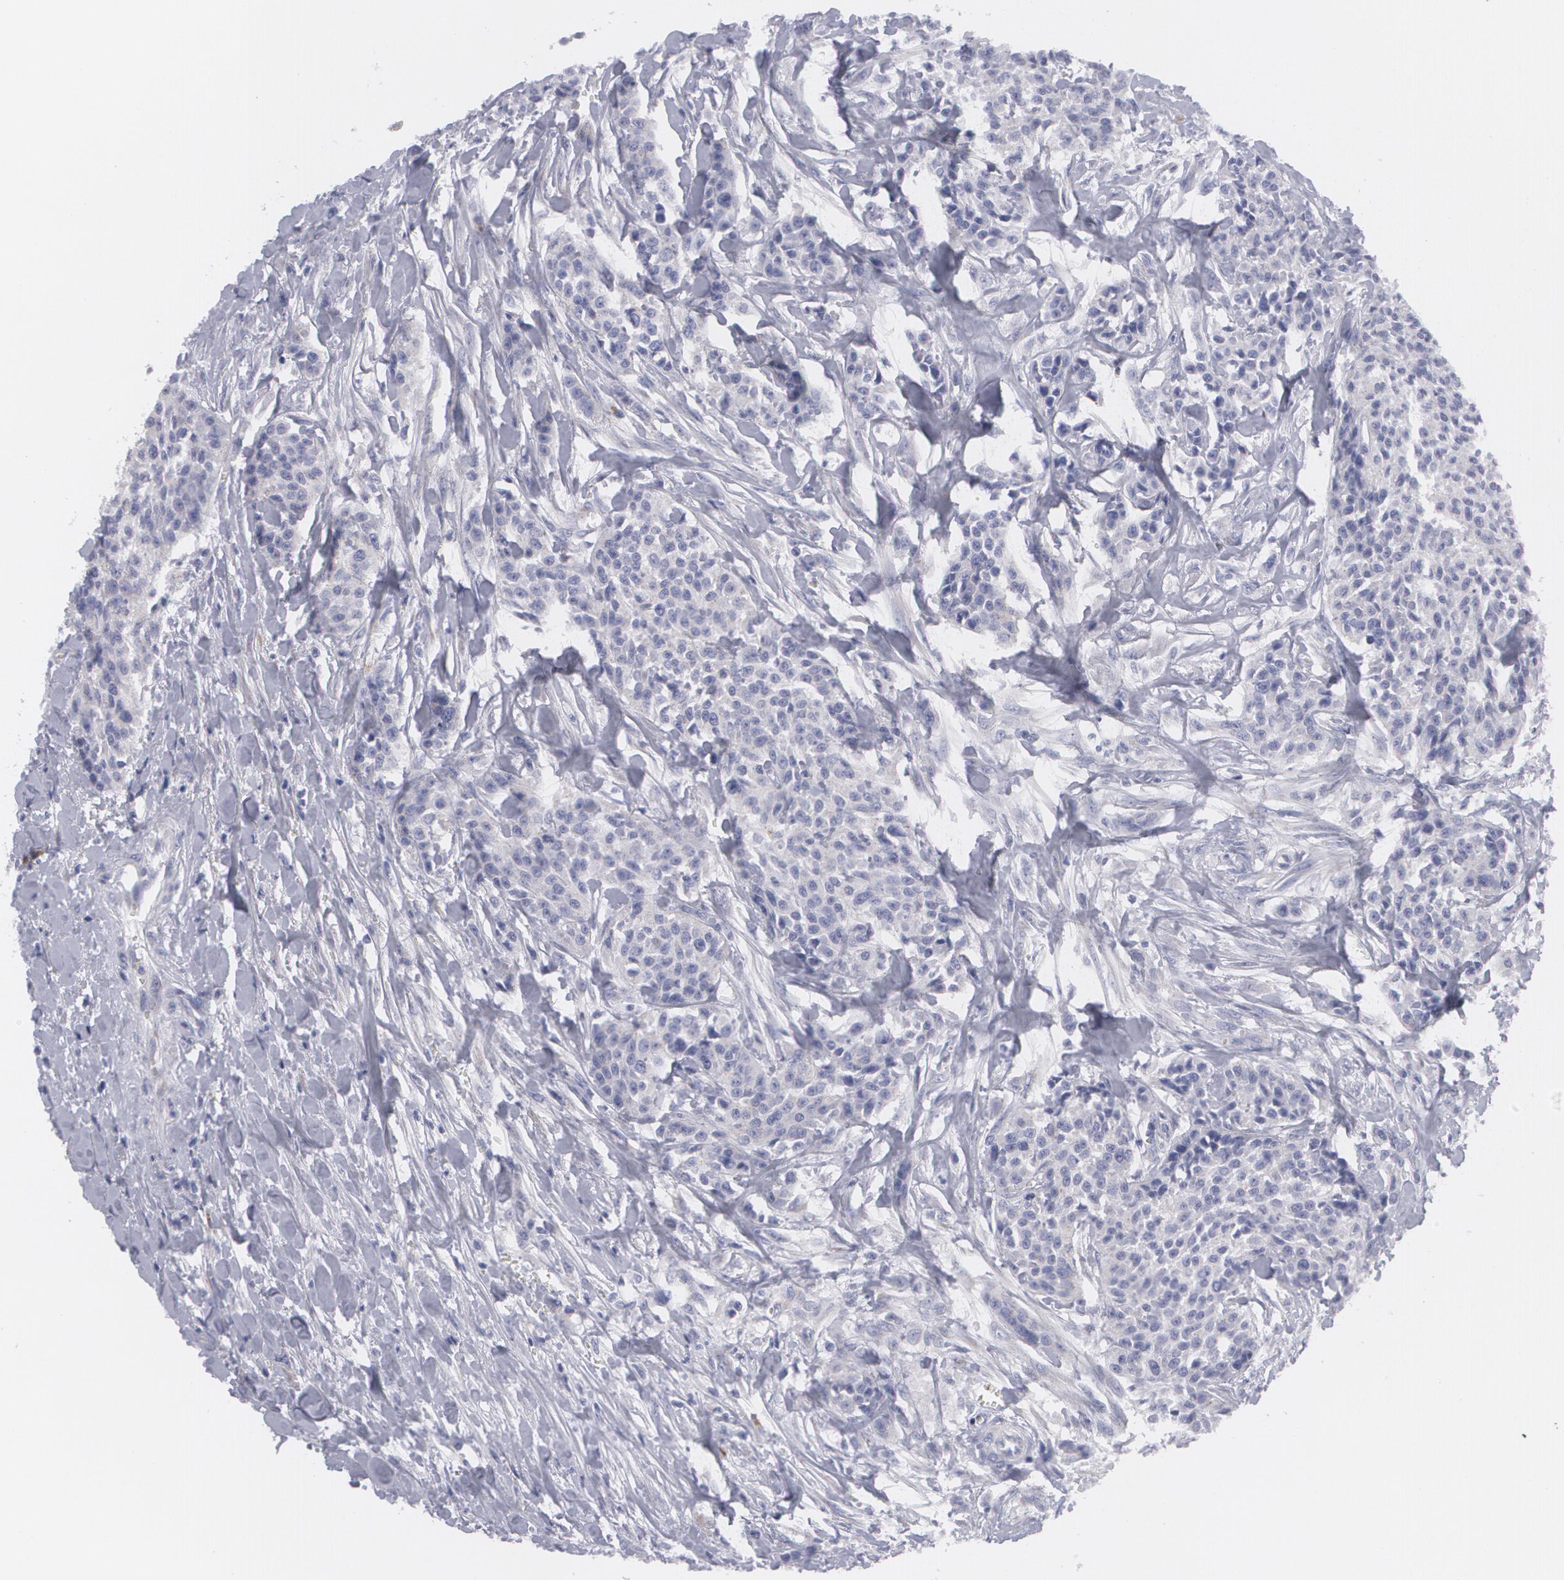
{"staining": {"intensity": "negative", "quantity": "none", "location": "none"}, "tissue": "urothelial cancer", "cell_type": "Tumor cells", "image_type": "cancer", "snomed": [{"axis": "morphology", "description": "Urothelial carcinoma, High grade"}, {"axis": "topography", "description": "Urinary bladder"}], "caption": "DAB immunohistochemical staining of human urothelial cancer displays no significant expression in tumor cells.", "gene": "MBNL3", "patient": {"sex": "male", "age": 56}}